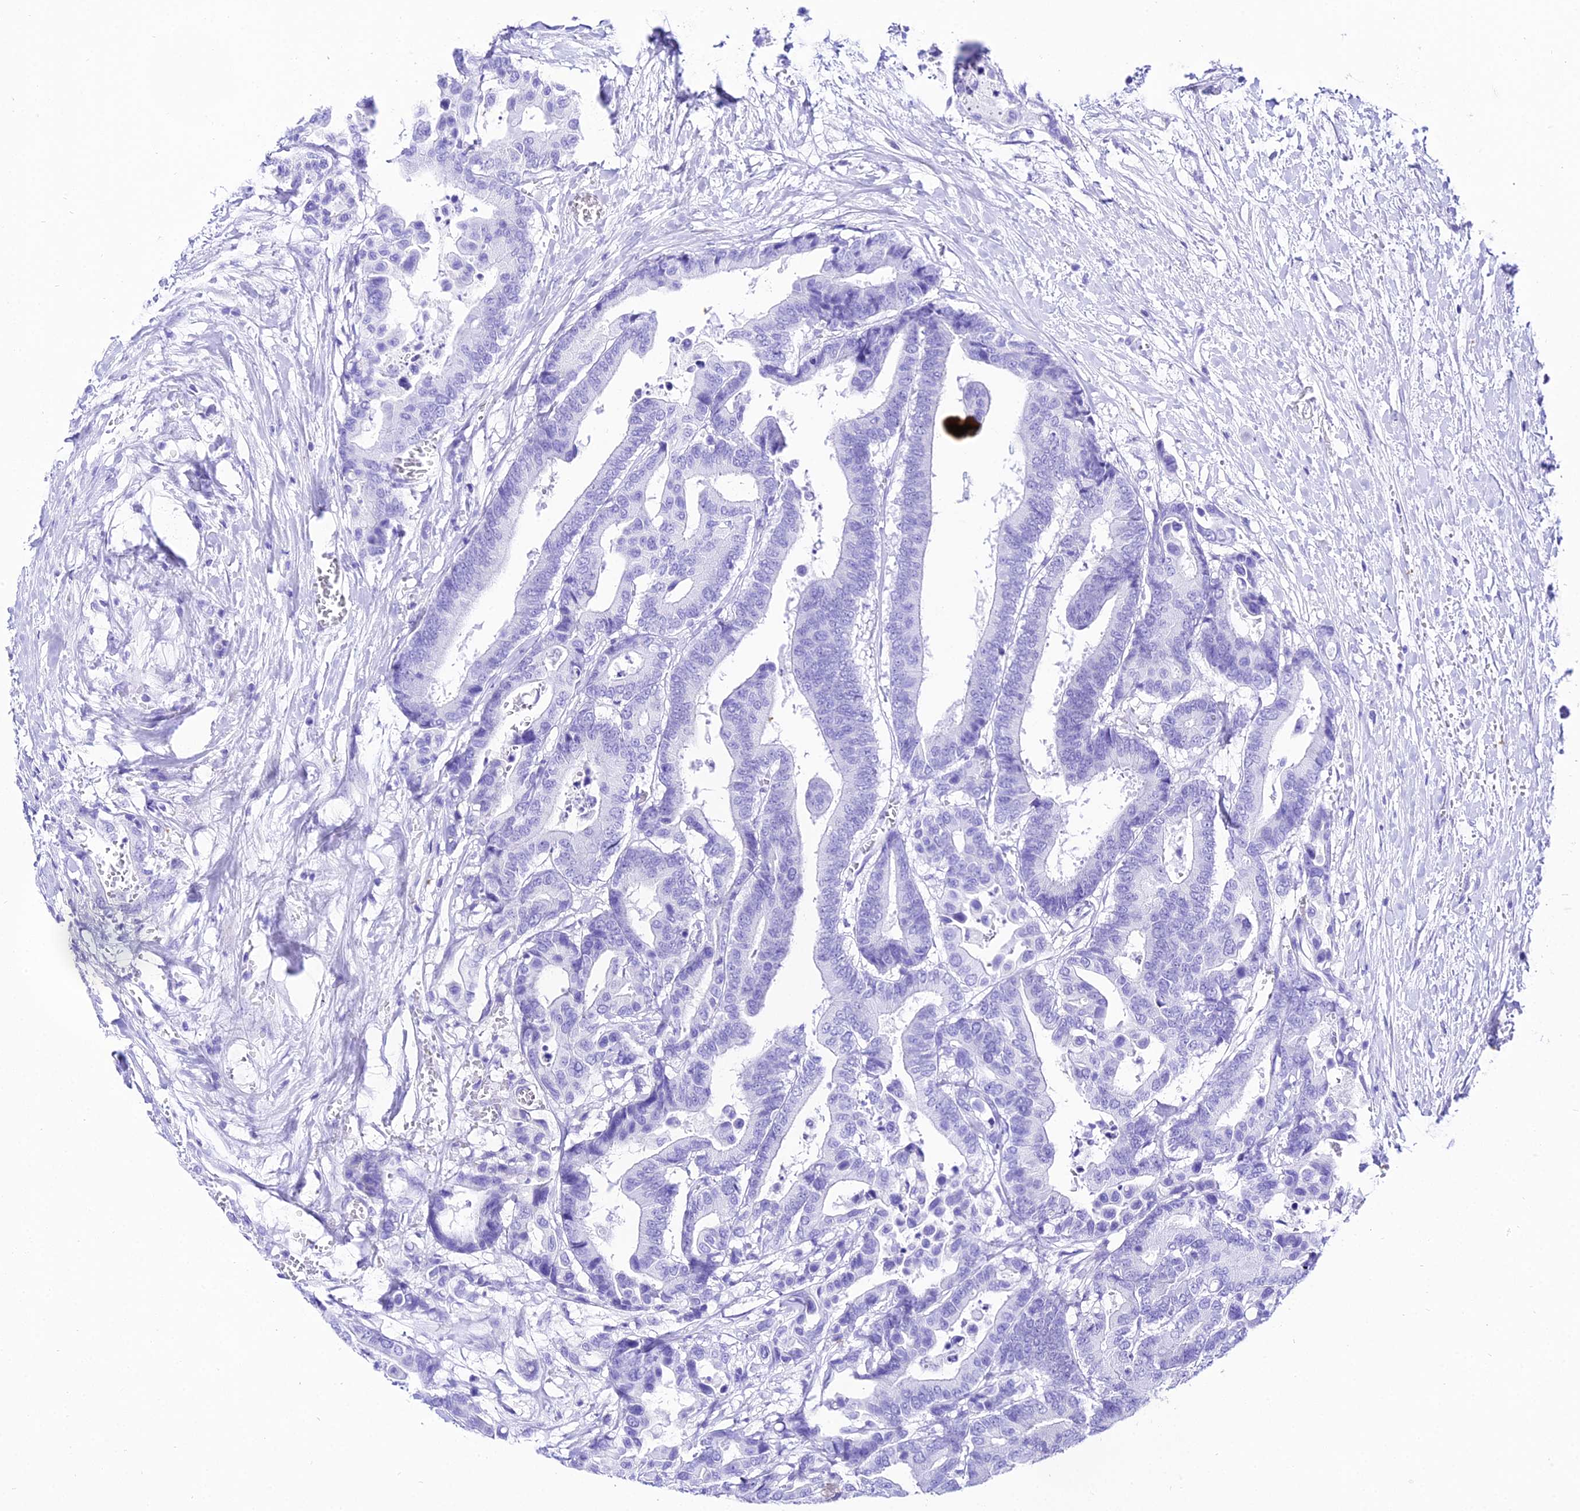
{"staining": {"intensity": "negative", "quantity": "none", "location": "none"}, "tissue": "colorectal cancer", "cell_type": "Tumor cells", "image_type": "cancer", "snomed": [{"axis": "morphology", "description": "Normal tissue, NOS"}, {"axis": "morphology", "description": "Adenocarcinoma, NOS"}, {"axis": "topography", "description": "Colon"}], "caption": "A histopathology image of human colorectal cancer is negative for staining in tumor cells.", "gene": "TRMT44", "patient": {"sex": "male", "age": 82}}